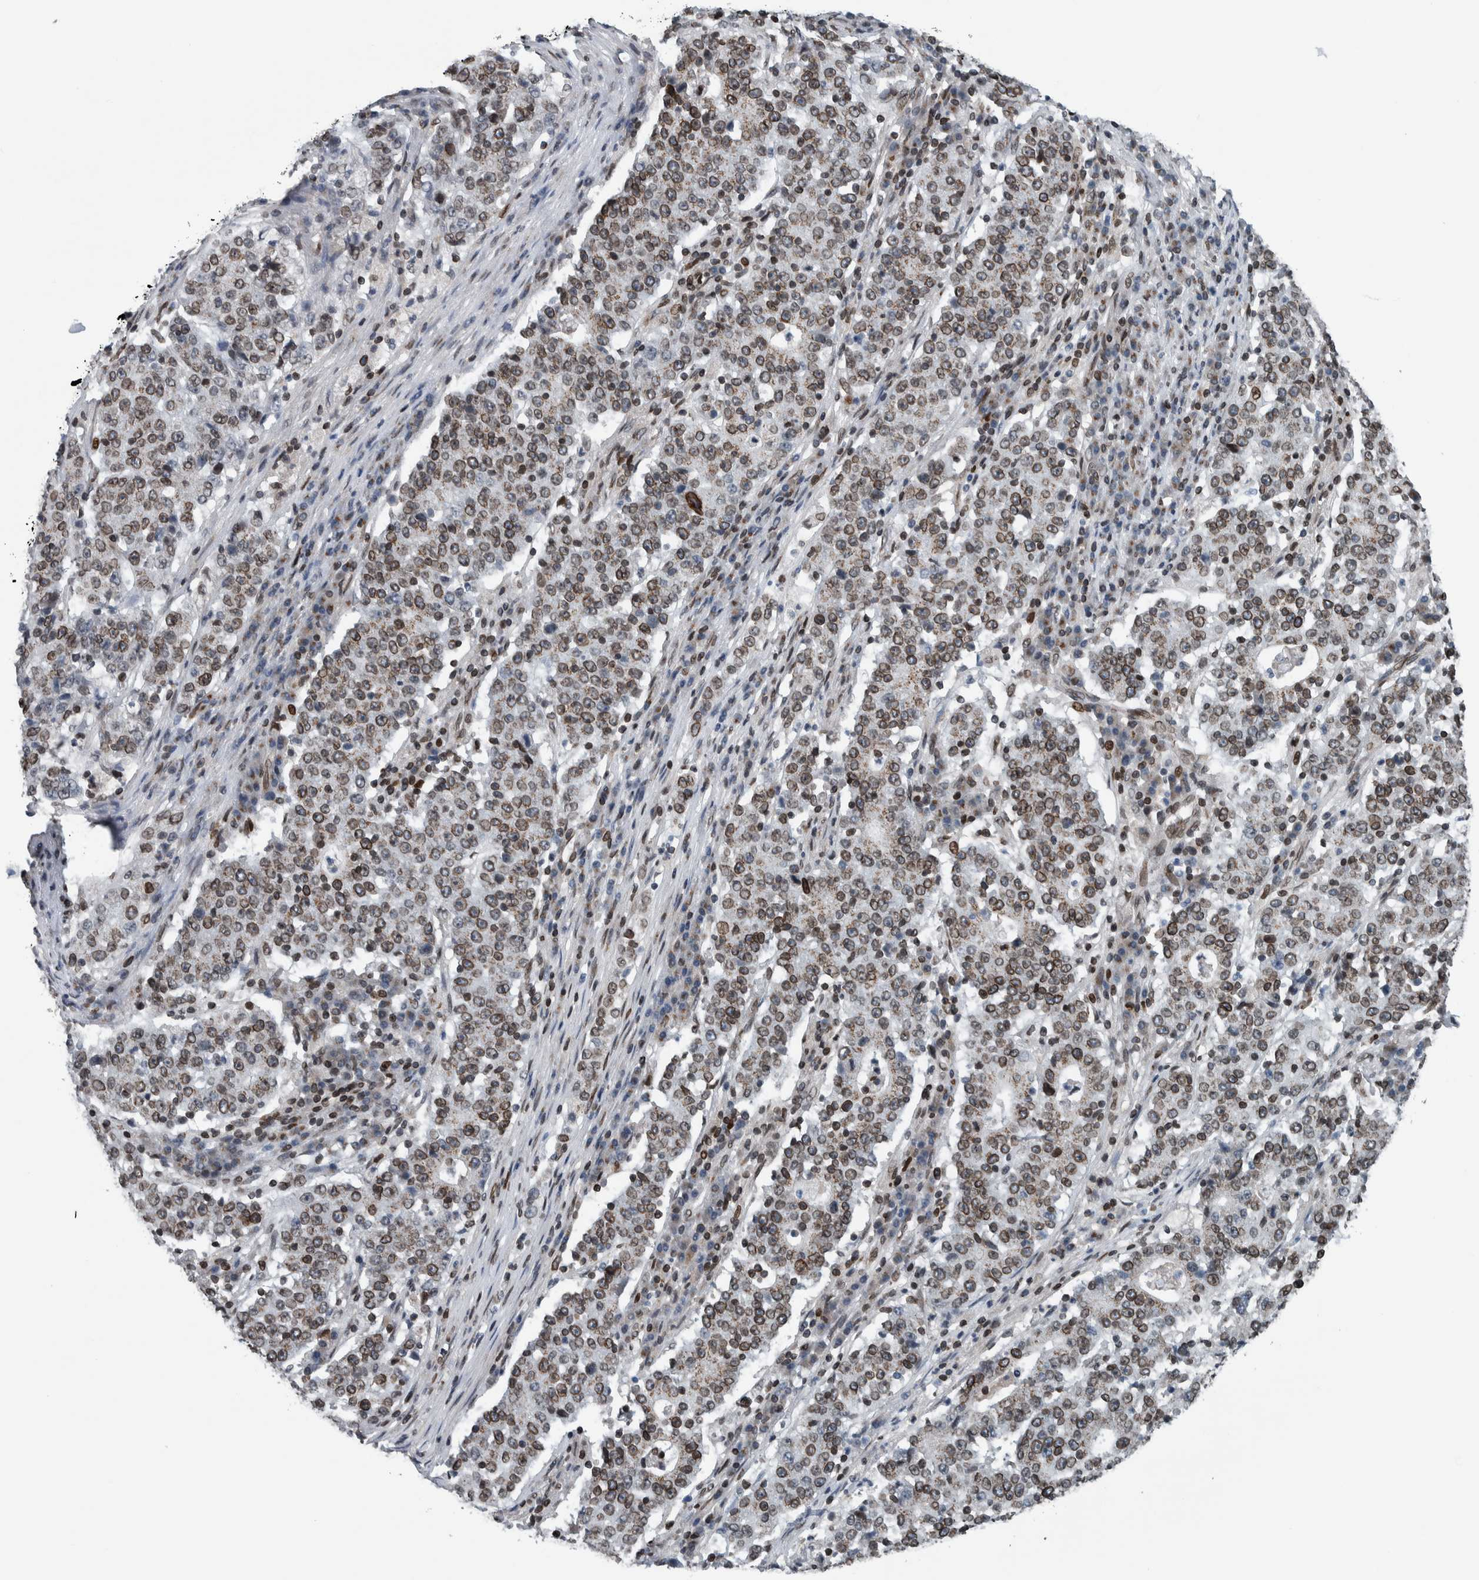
{"staining": {"intensity": "moderate", "quantity": "25%-75%", "location": "cytoplasmic/membranous,nuclear"}, "tissue": "stomach cancer", "cell_type": "Tumor cells", "image_type": "cancer", "snomed": [{"axis": "morphology", "description": "Adenocarcinoma, NOS"}, {"axis": "topography", "description": "Stomach"}], "caption": "Adenocarcinoma (stomach) stained for a protein exhibits moderate cytoplasmic/membranous and nuclear positivity in tumor cells.", "gene": "FAM135B", "patient": {"sex": "male", "age": 59}}